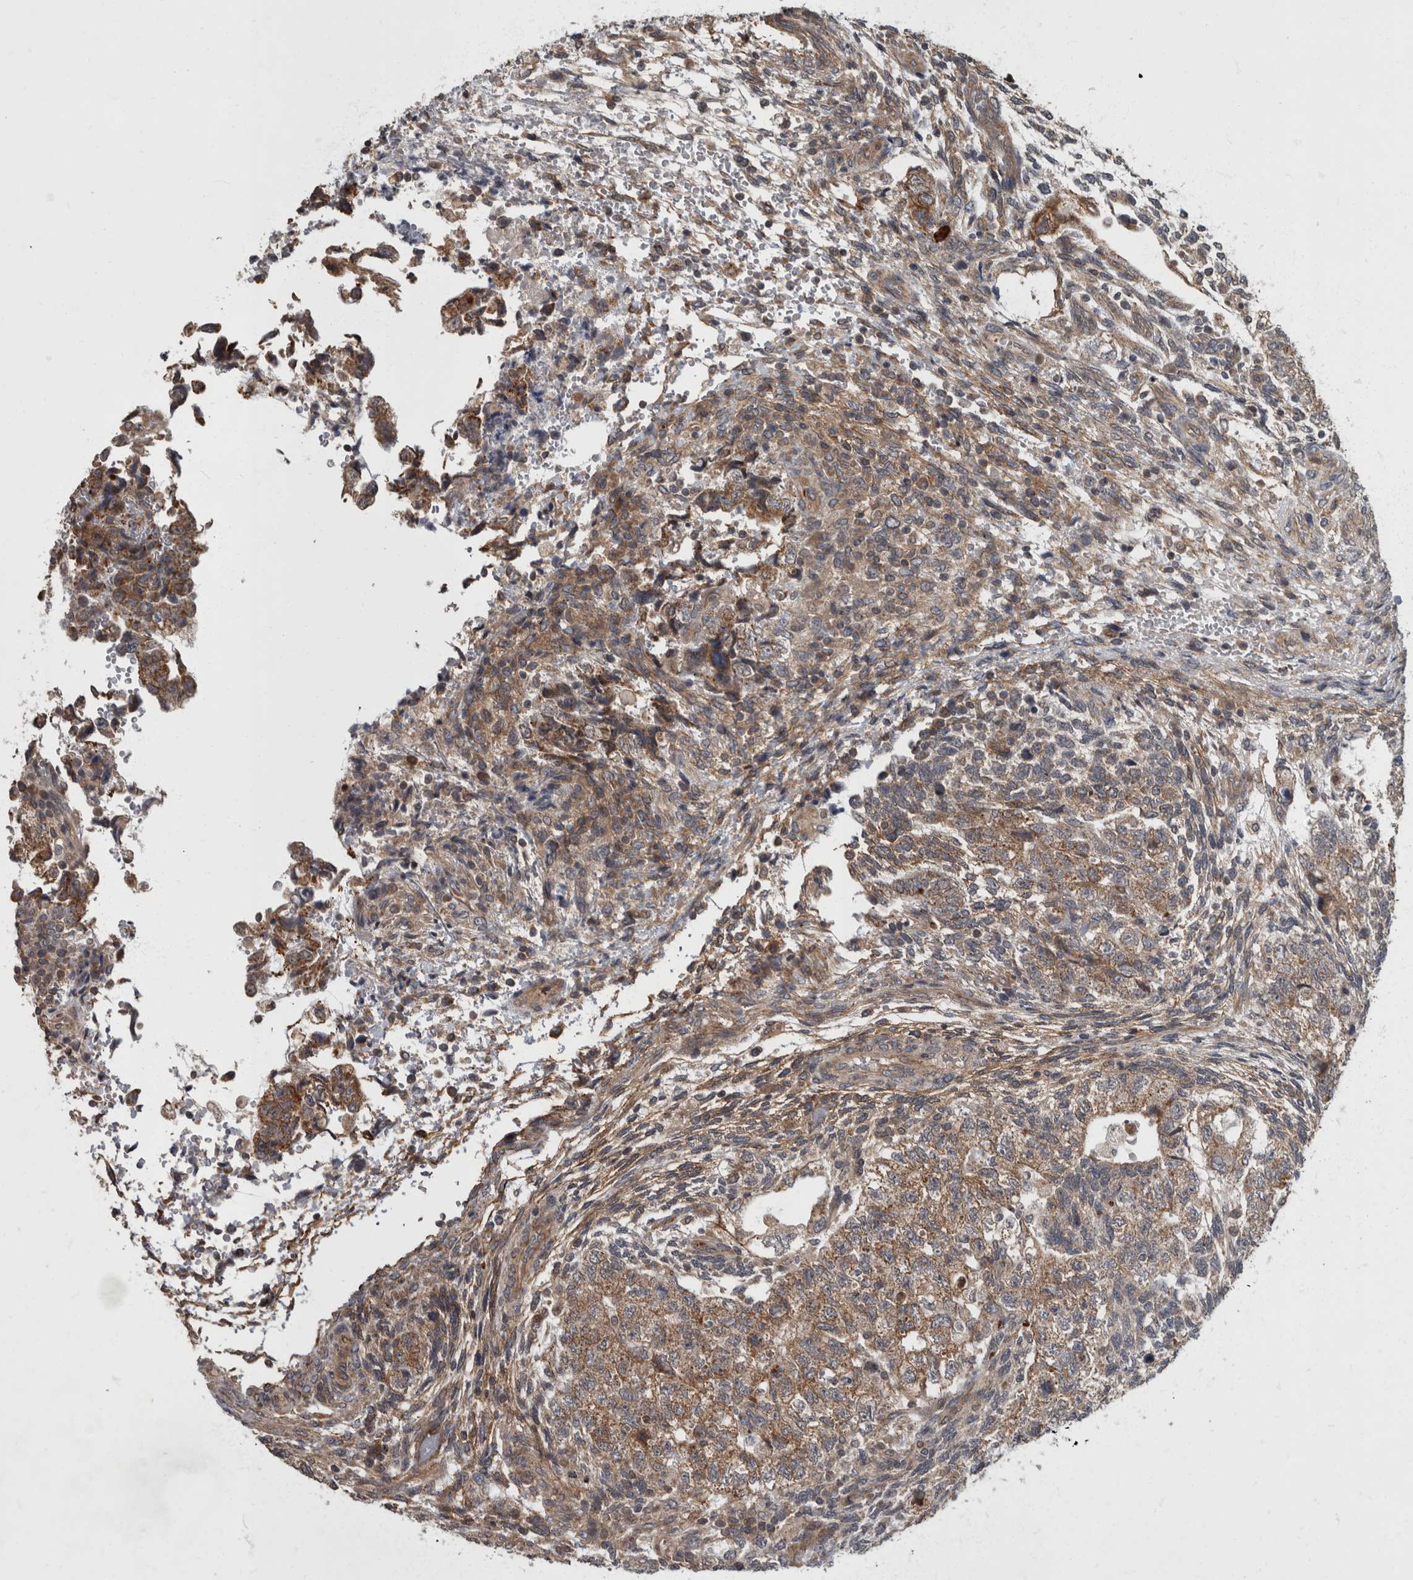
{"staining": {"intensity": "weak", "quantity": ">75%", "location": "cytoplasmic/membranous"}, "tissue": "testis cancer", "cell_type": "Tumor cells", "image_type": "cancer", "snomed": [{"axis": "morphology", "description": "Normal tissue, NOS"}, {"axis": "morphology", "description": "Carcinoma, Embryonal, NOS"}, {"axis": "topography", "description": "Testis"}], "caption": "A photomicrograph of human embryonal carcinoma (testis) stained for a protein exhibits weak cytoplasmic/membranous brown staining in tumor cells.", "gene": "VEGFD", "patient": {"sex": "male", "age": 36}}